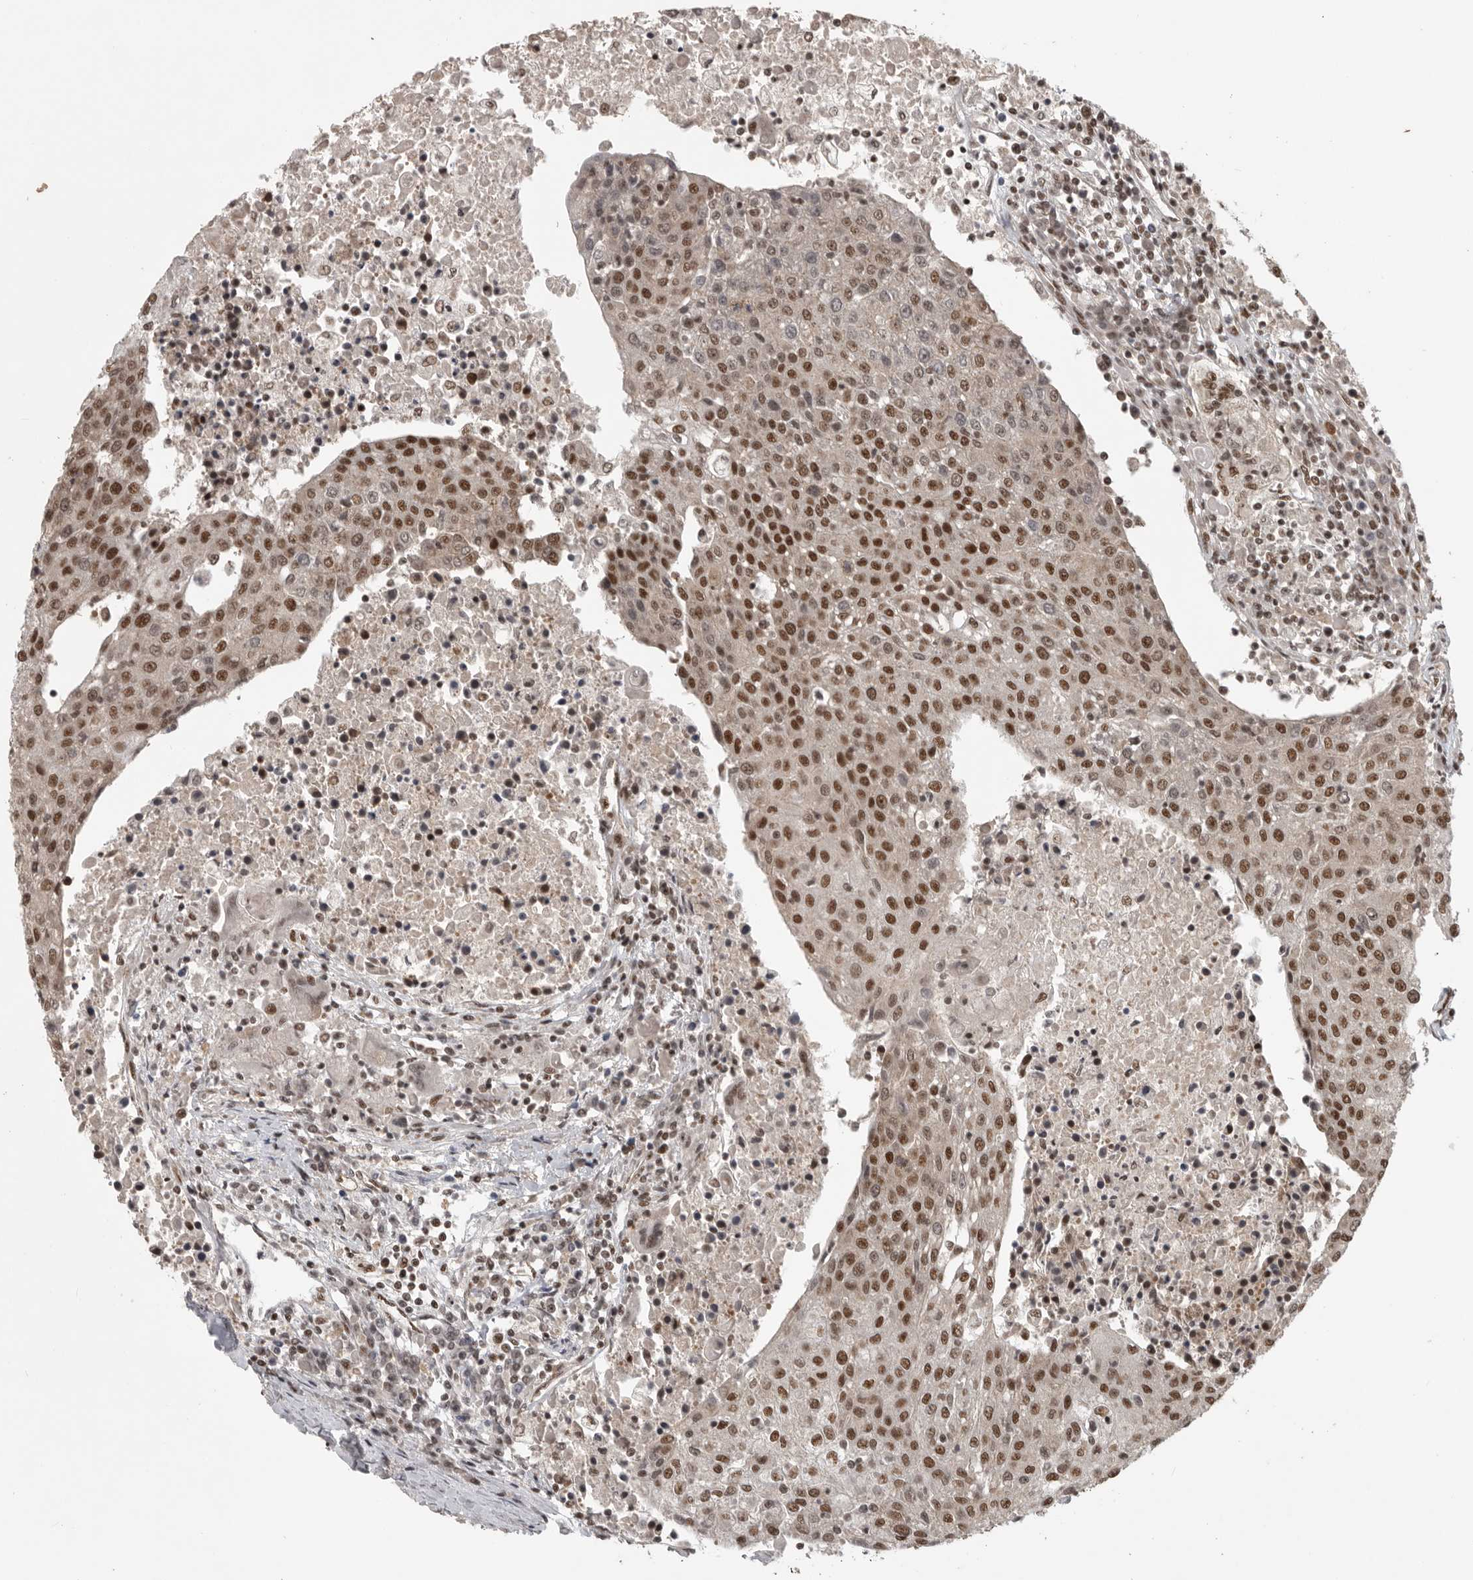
{"staining": {"intensity": "strong", "quantity": ">75%", "location": "nuclear"}, "tissue": "urothelial cancer", "cell_type": "Tumor cells", "image_type": "cancer", "snomed": [{"axis": "morphology", "description": "Urothelial carcinoma, High grade"}, {"axis": "topography", "description": "Urinary bladder"}], "caption": "Urothelial cancer stained for a protein displays strong nuclear positivity in tumor cells.", "gene": "CBLL1", "patient": {"sex": "female", "age": 85}}